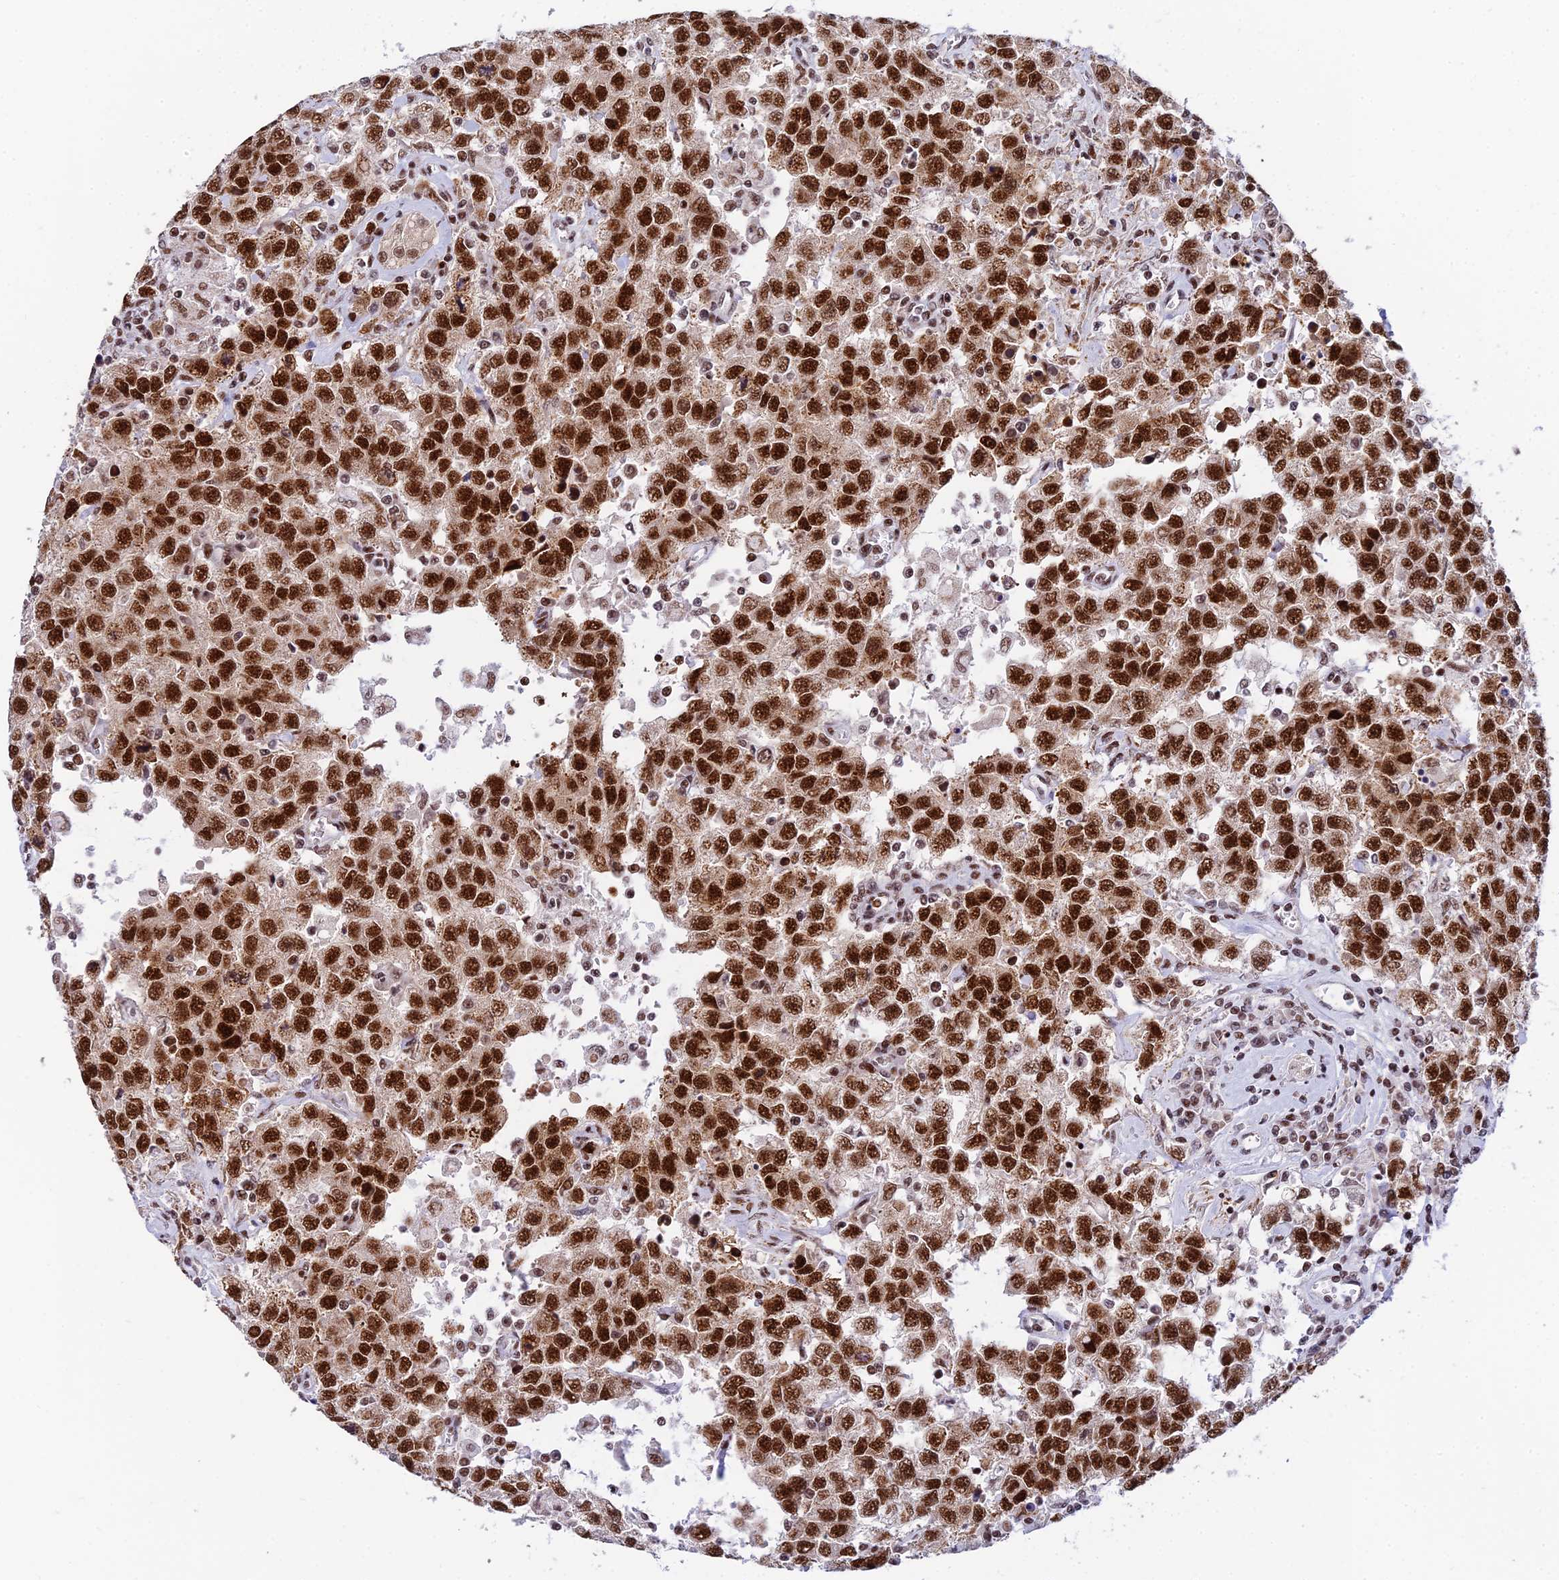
{"staining": {"intensity": "strong", "quantity": ">75%", "location": "nuclear"}, "tissue": "testis cancer", "cell_type": "Tumor cells", "image_type": "cancer", "snomed": [{"axis": "morphology", "description": "Seminoma, NOS"}, {"axis": "topography", "description": "Testis"}], "caption": "Brown immunohistochemical staining in testis cancer (seminoma) displays strong nuclear staining in about >75% of tumor cells.", "gene": "USP22", "patient": {"sex": "male", "age": 41}}